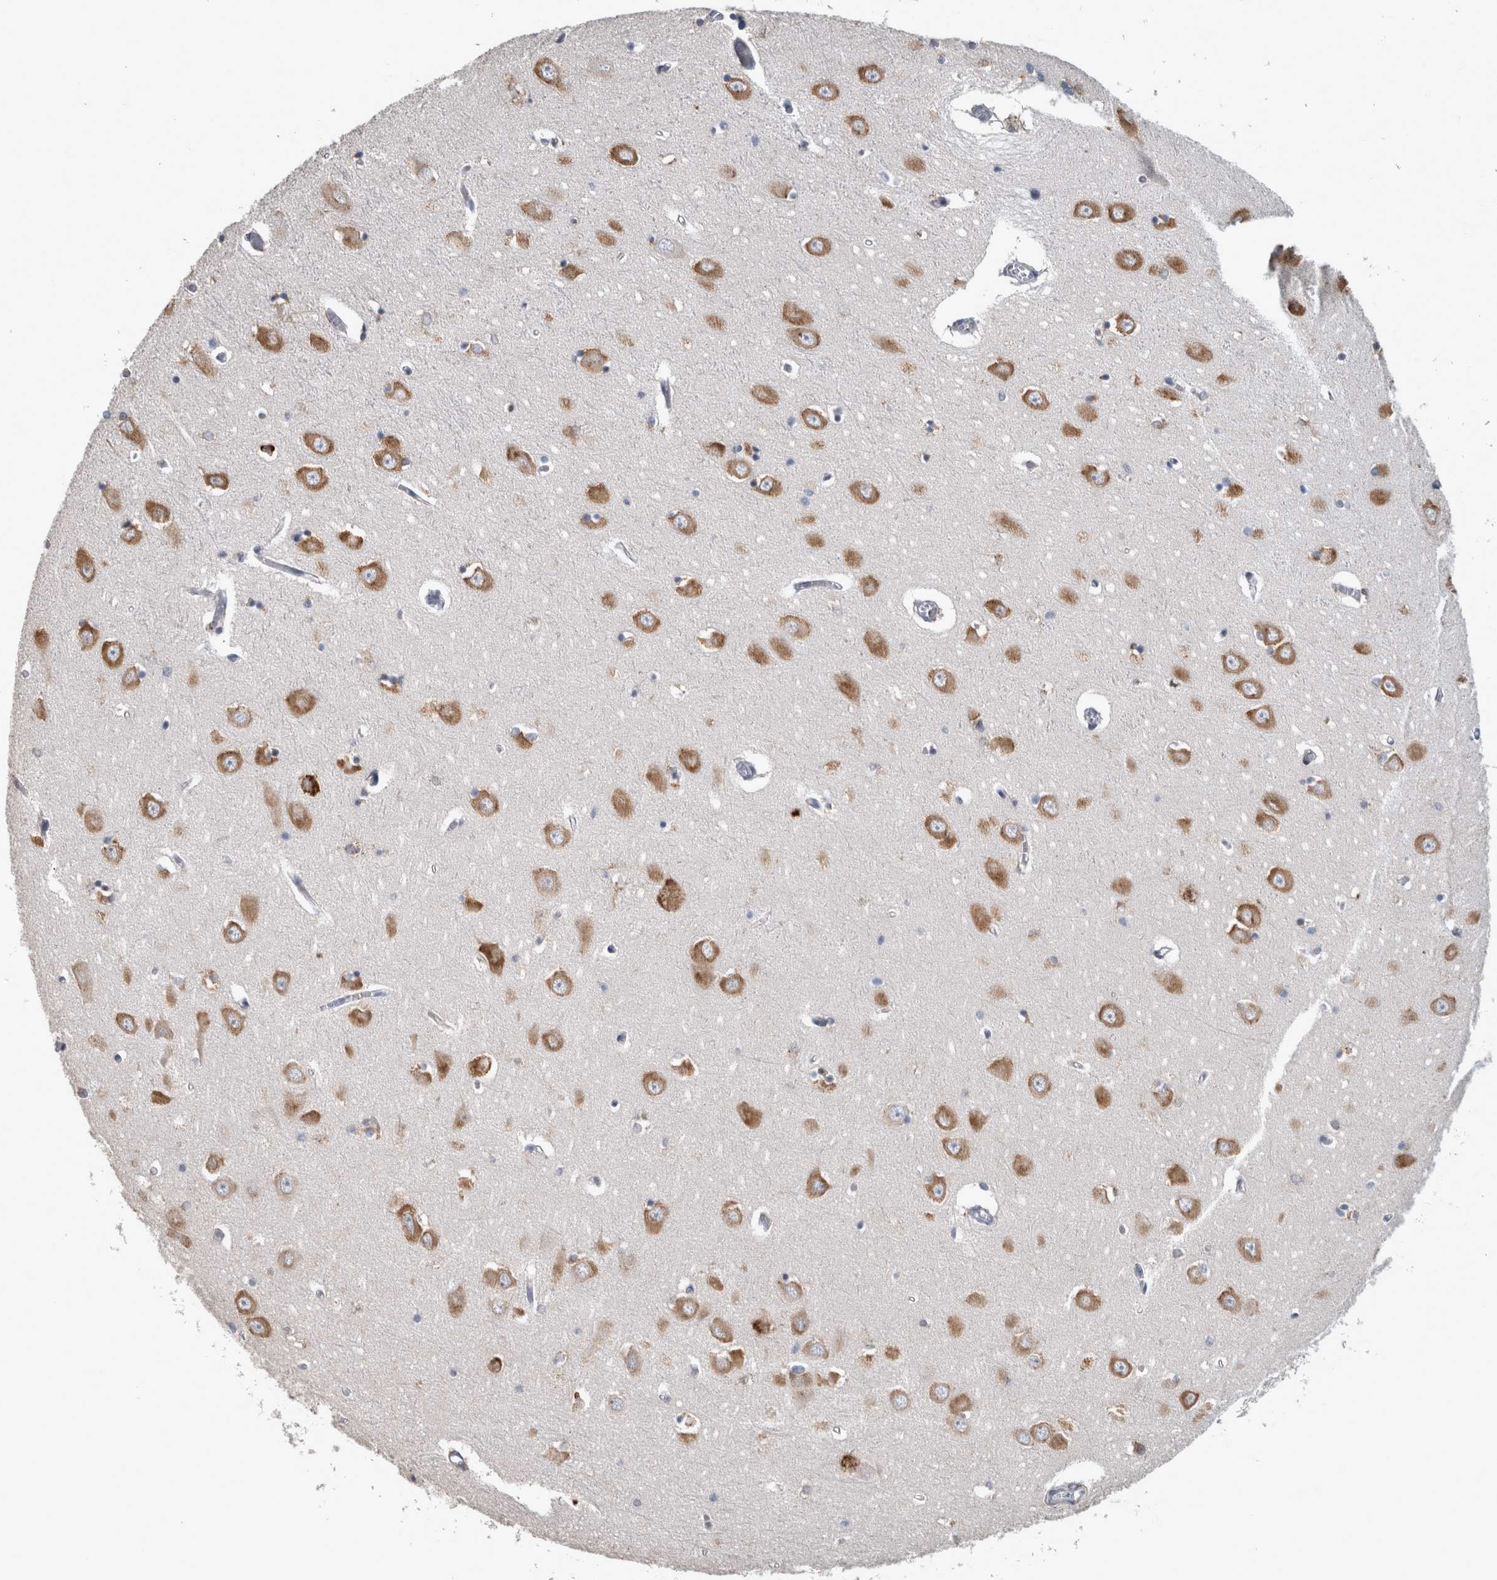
{"staining": {"intensity": "moderate", "quantity": "<25%", "location": "cytoplasmic/membranous"}, "tissue": "hippocampus", "cell_type": "Glial cells", "image_type": "normal", "snomed": [{"axis": "morphology", "description": "Normal tissue, NOS"}, {"axis": "topography", "description": "Hippocampus"}], "caption": "Human hippocampus stained with a brown dye shows moderate cytoplasmic/membranous positive positivity in about <25% of glial cells.", "gene": "FHIP2B", "patient": {"sex": "male", "age": 70}}